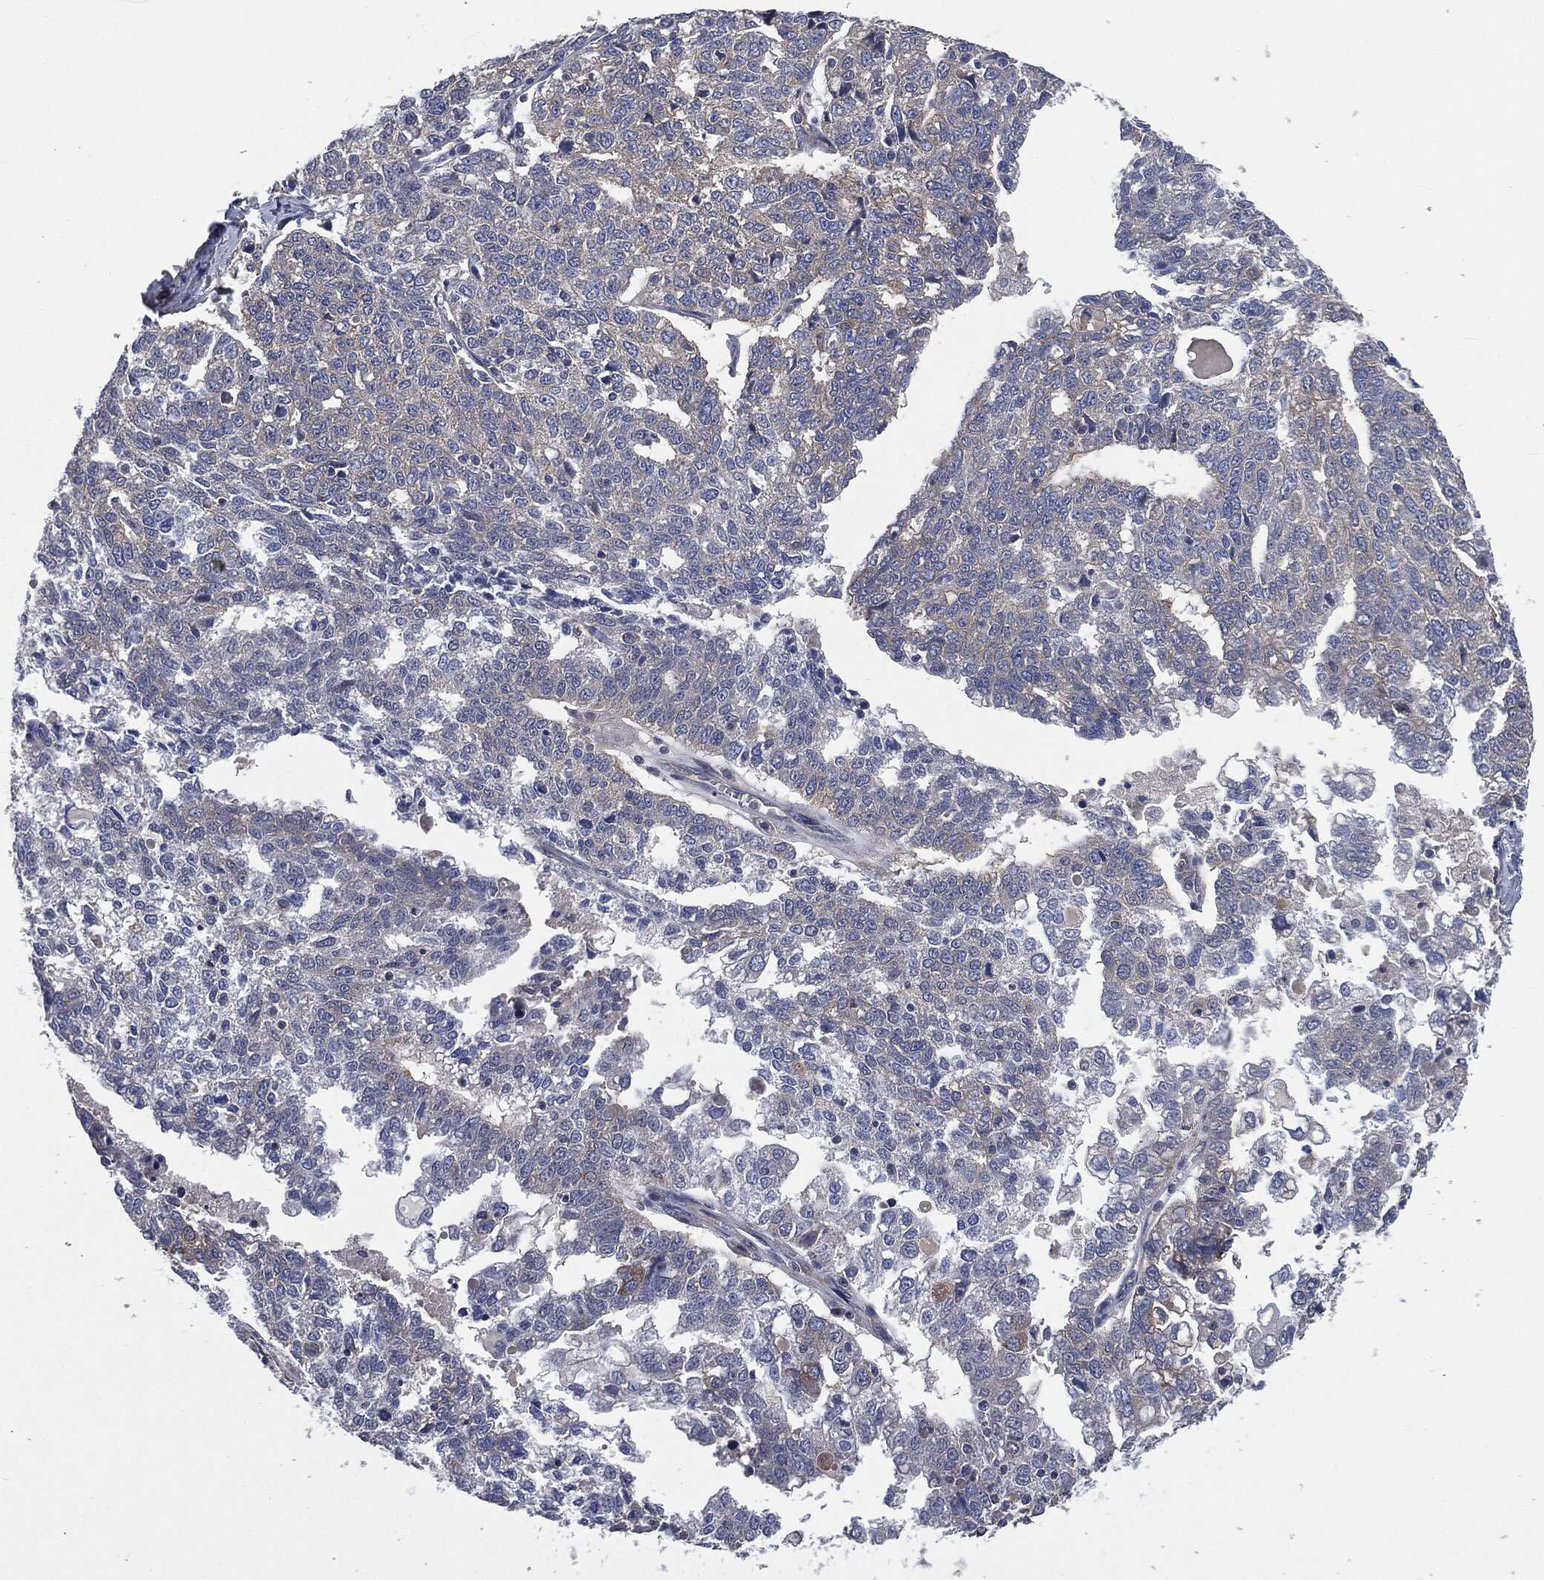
{"staining": {"intensity": "negative", "quantity": "none", "location": "none"}, "tissue": "ovarian cancer", "cell_type": "Tumor cells", "image_type": "cancer", "snomed": [{"axis": "morphology", "description": "Cystadenocarcinoma, serous, NOS"}, {"axis": "topography", "description": "Ovary"}], "caption": "Ovarian serous cystadenocarcinoma was stained to show a protein in brown. There is no significant positivity in tumor cells.", "gene": "EPS15L1", "patient": {"sex": "female", "age": 71}}